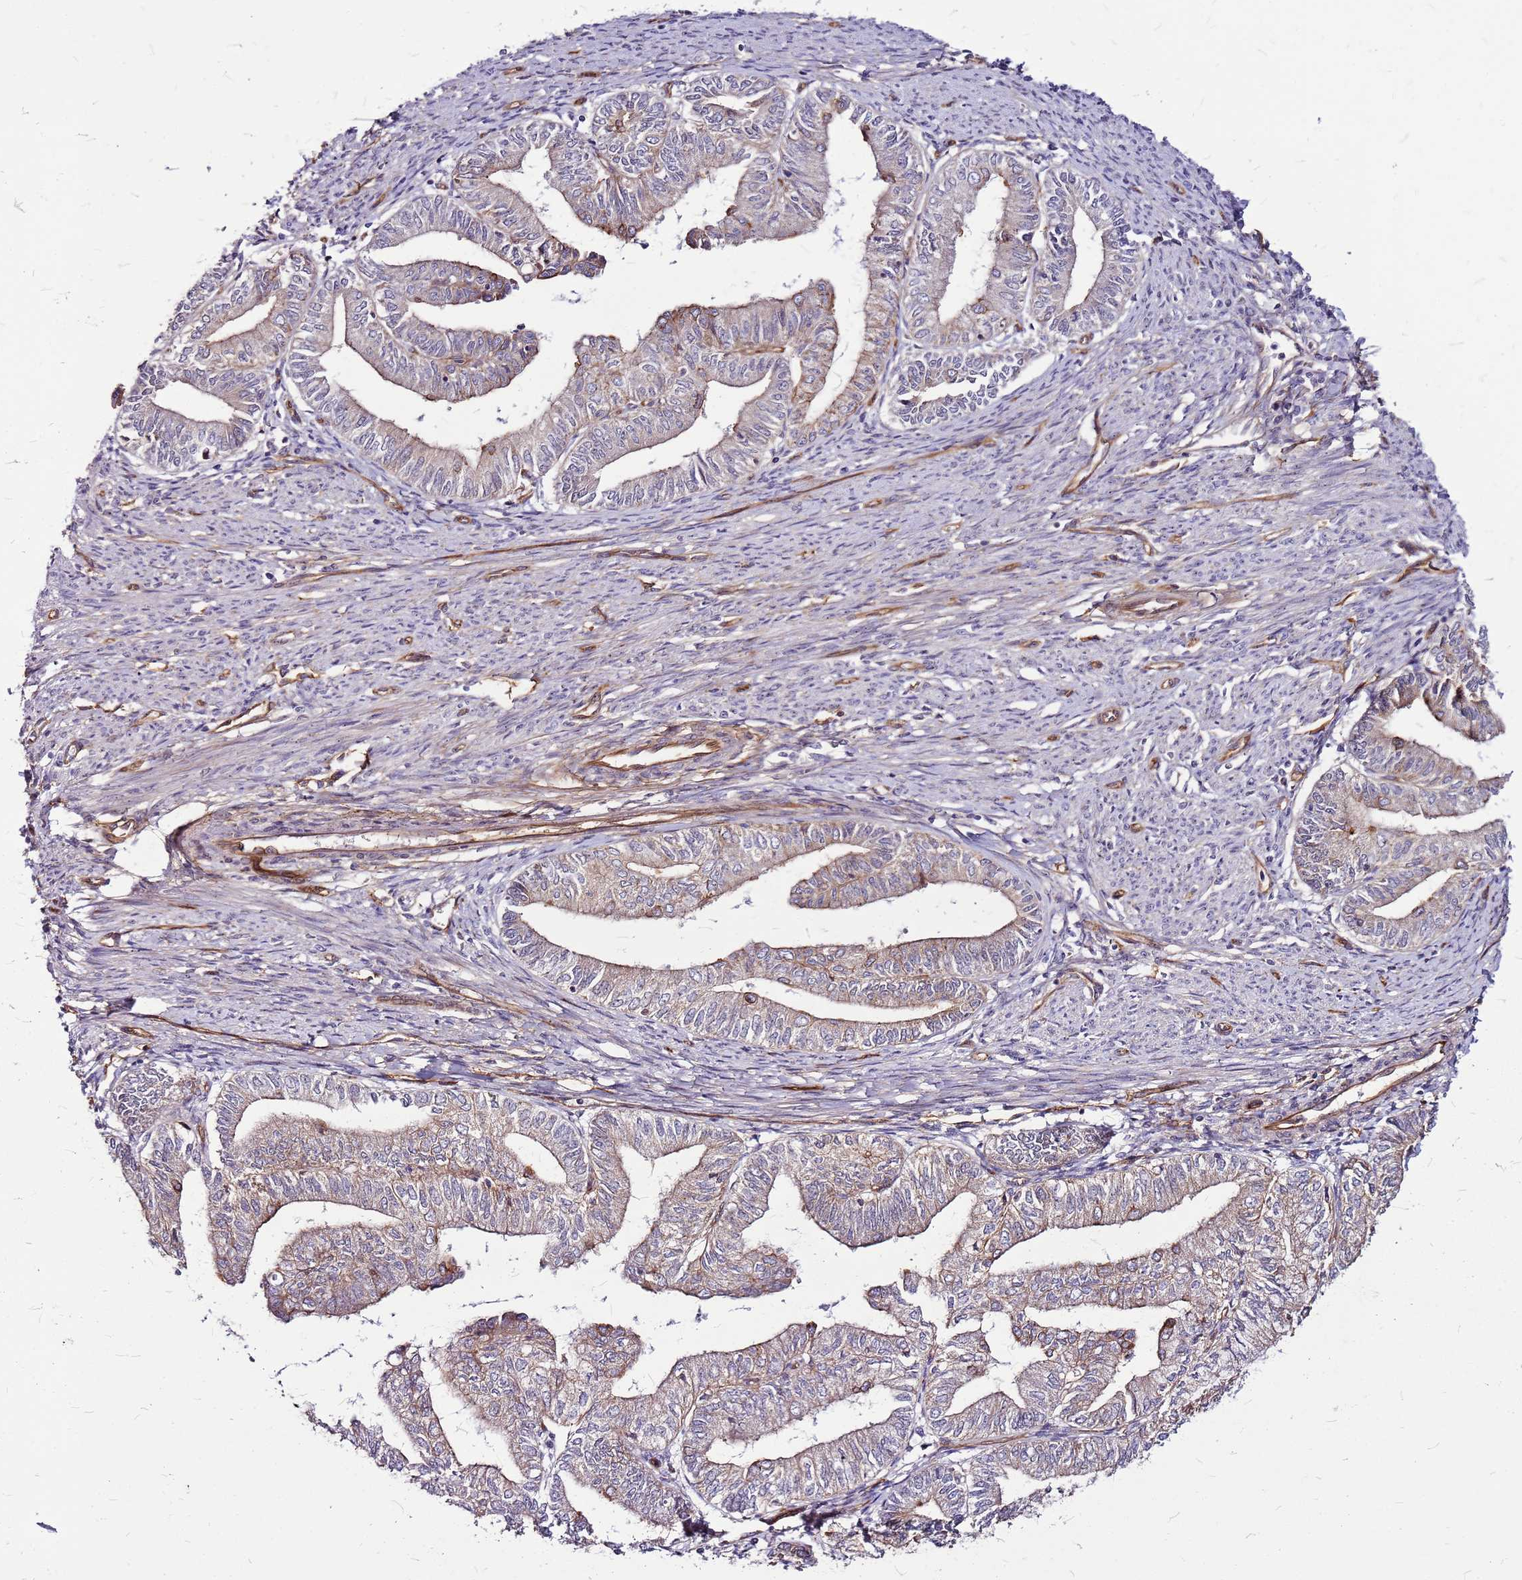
{"staining": {"intensity": "weak", "quantity": "25%-75%", "location": "cytoplasmic/membranous"}, "tissue": "endometrial cancer", "cell_type": "Tumor cells", "image_type": "cancer", "snomed": [{"axis": "morphology", "description": "Adenocarcinoma, NOS"}, {"axis": "topography", "description": "Endometrium"}], "caption": "Immunohistochemical staining of endometrial cancer (adenocarcinoma) displays weak cytoplasmic/membranous protein staining in approximately 25%-75% of tumor cells.", "gene": "TOPAZ1", "patient": {"sex": "female", "age": 66}}